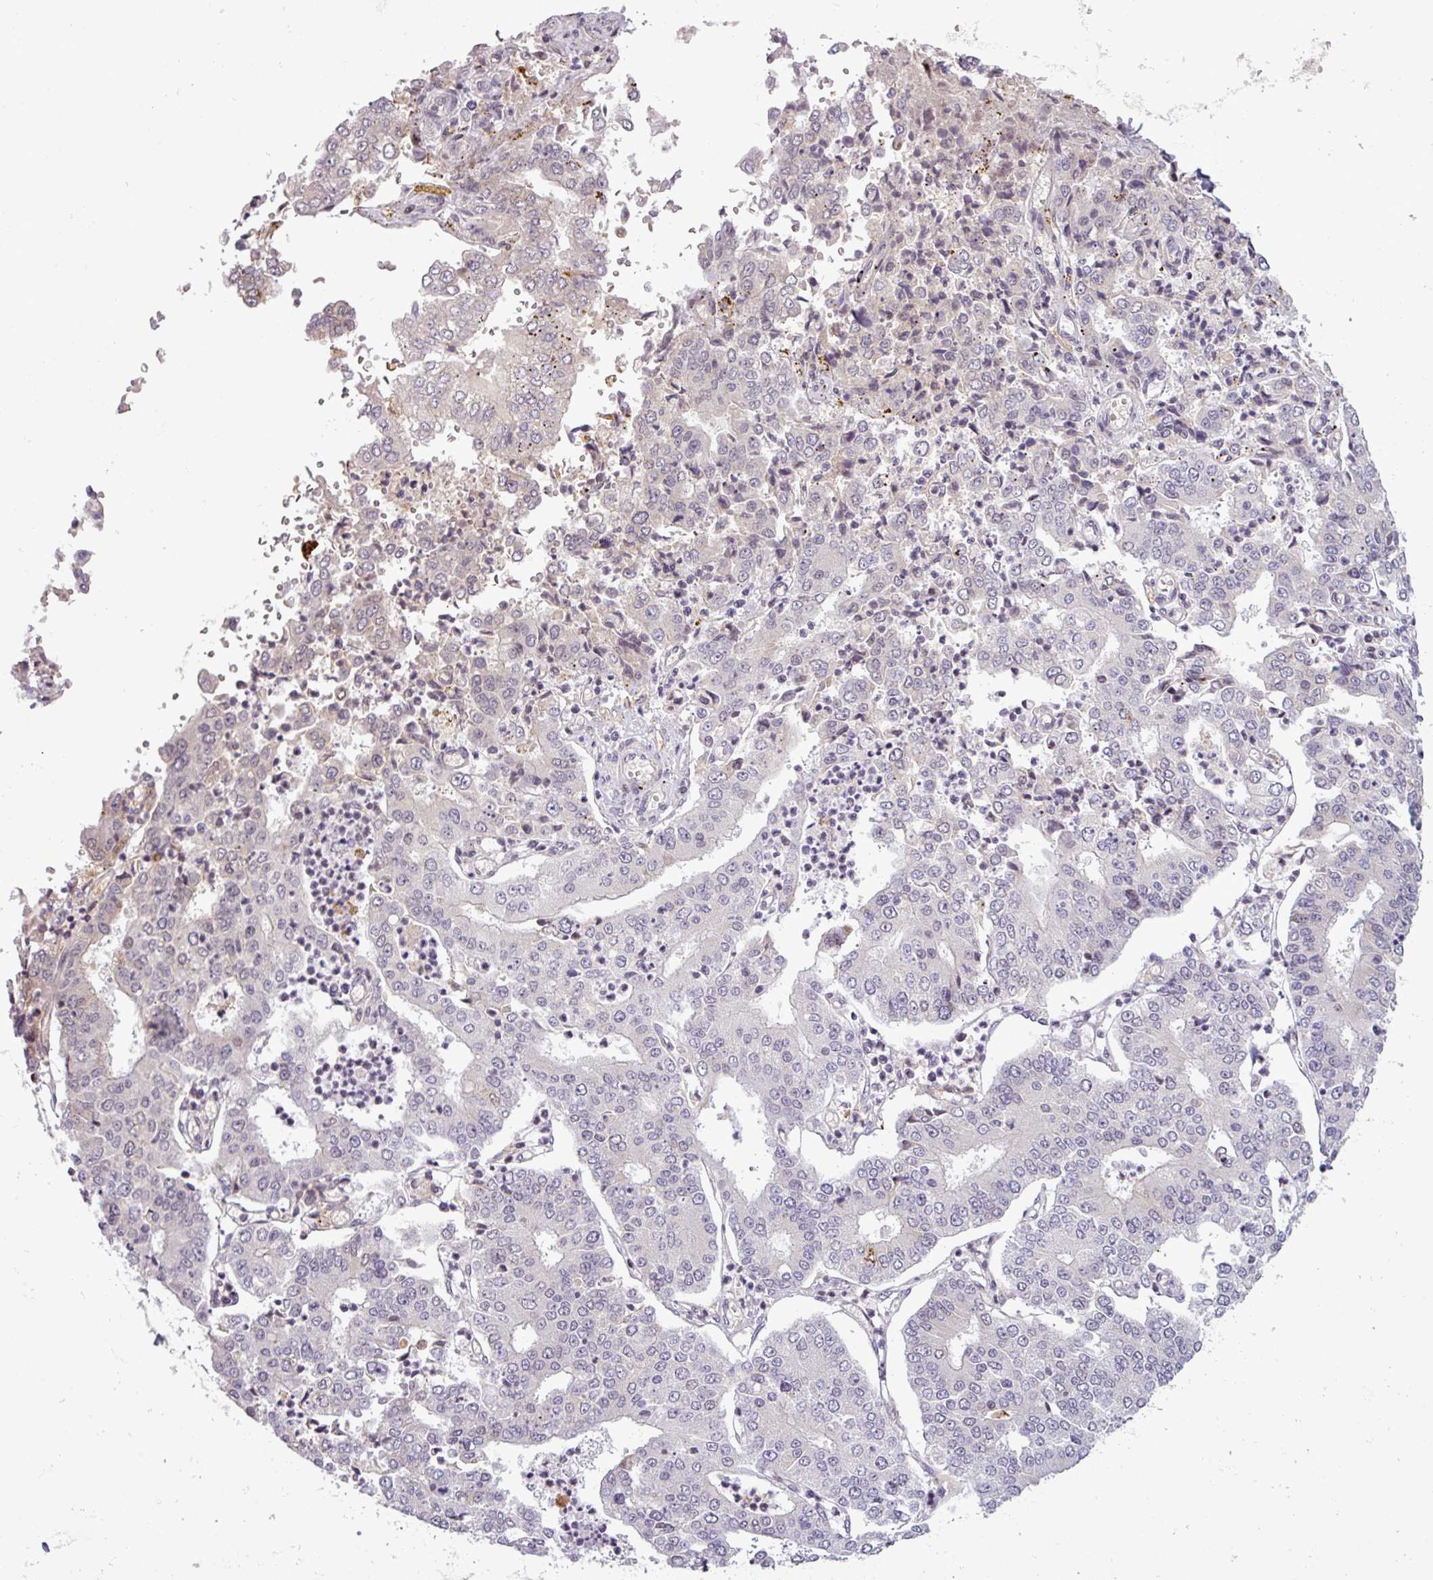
{"staining": {"intensity": "strong", "quantity": "<25%", "location": "cytoplasmic/membranous"}, "tissue": "stomach cancer", "cell_type": "Tumor cells", "image_type": "cancer", "snomed": [{"axis": "morphology", "description": "Adenocarcinoma, NOS"}, {"axis": "topography", "description": "Stomach"}], "caption": "A high-resolution photomicrograph shows immunohistochemistry staining of adenocarcinoma (stomach), which shows strong cytoplasmic/membranous positivity in about <25% of tumor cells. The staining is performed using DAB brown chromogen to label protein expression. The nuclei are counter-stained blue using hematoxylin.", "gene": "SLC66A2", "patient": {"sex": "male", "age": 76}}